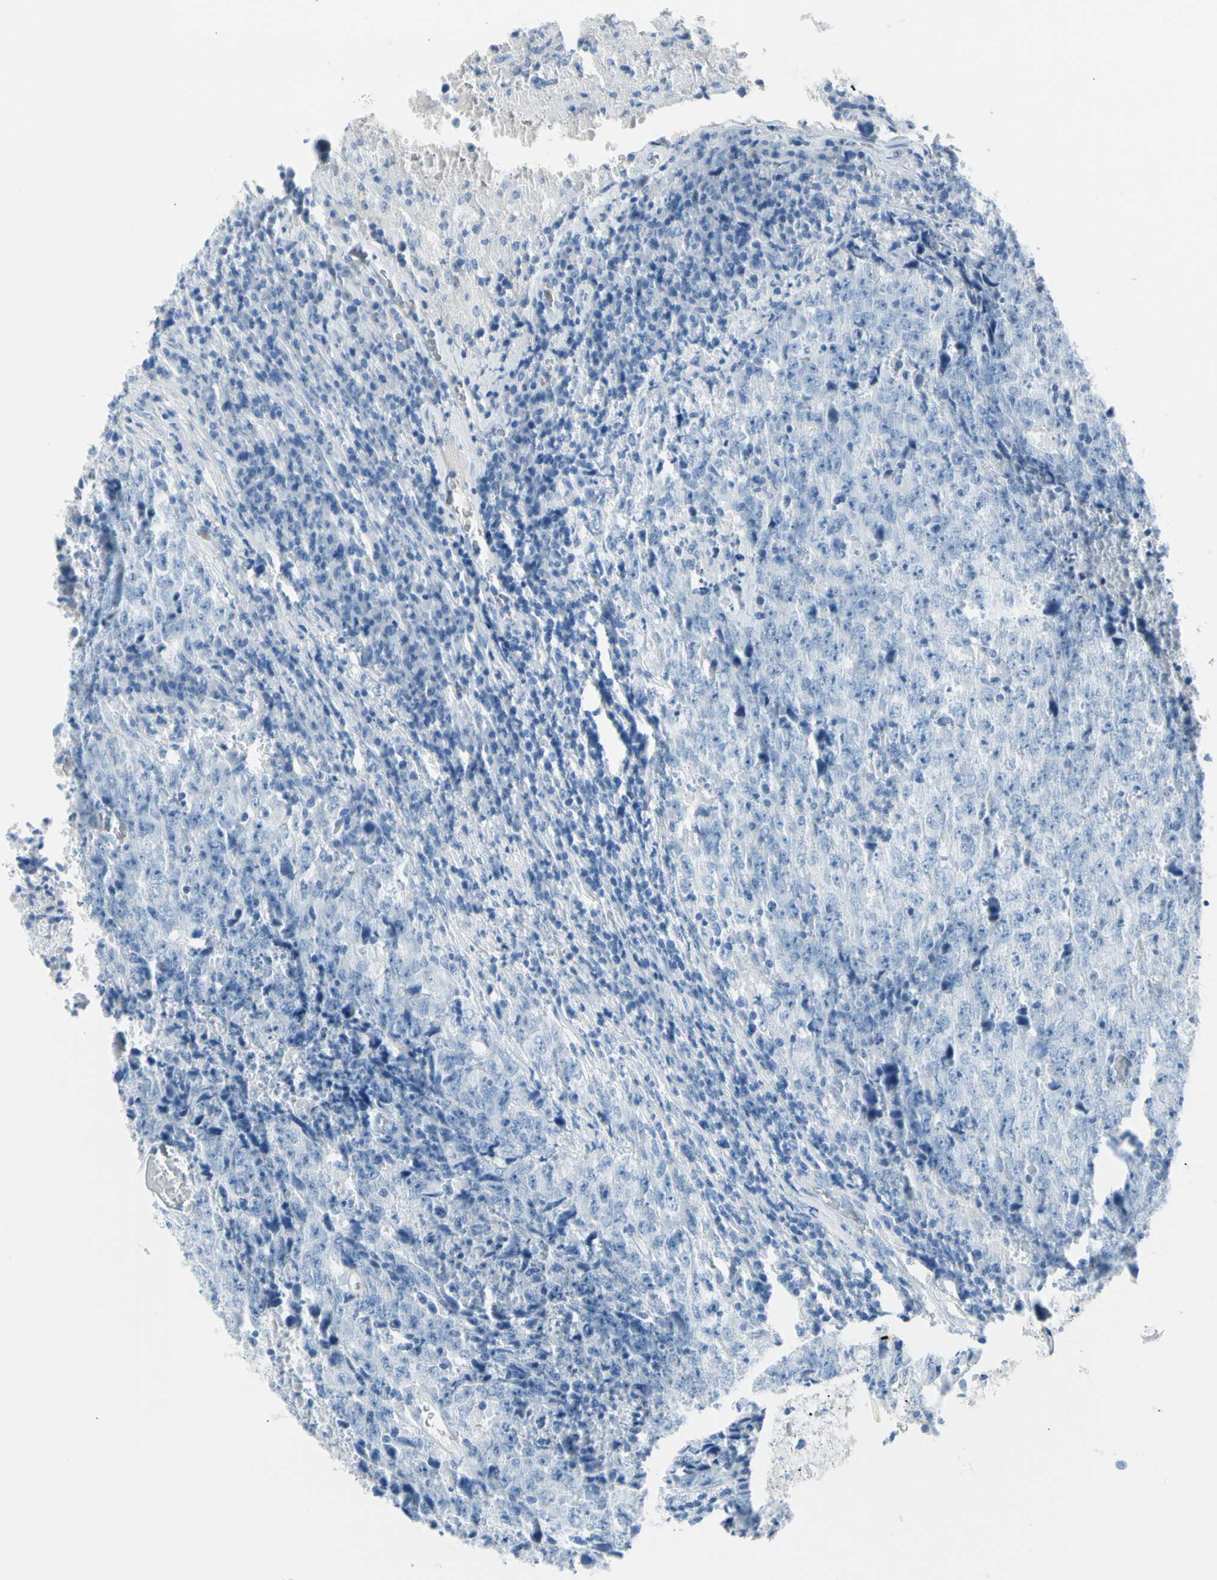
{"staining": {"intensity": "negative", "quantity": "none", "location": "none"}, "tissue": "testis cancer", "cell_type": "Tumor cells", "image_type": "cancer", "snomed": [{"axis": "morphology", "description": "Necrosis, NOS"}, {"axis": "morphology", "description": "Carcinoma, Embryonal, NOS"}, {"axis": "topography", "description": "Testis"}], "caption": "Testis cancer stained for a protein using IHC exhibits no expression tumor cells.", "gene": "TPO", "patient": {"sex": "male", "age": 19}}